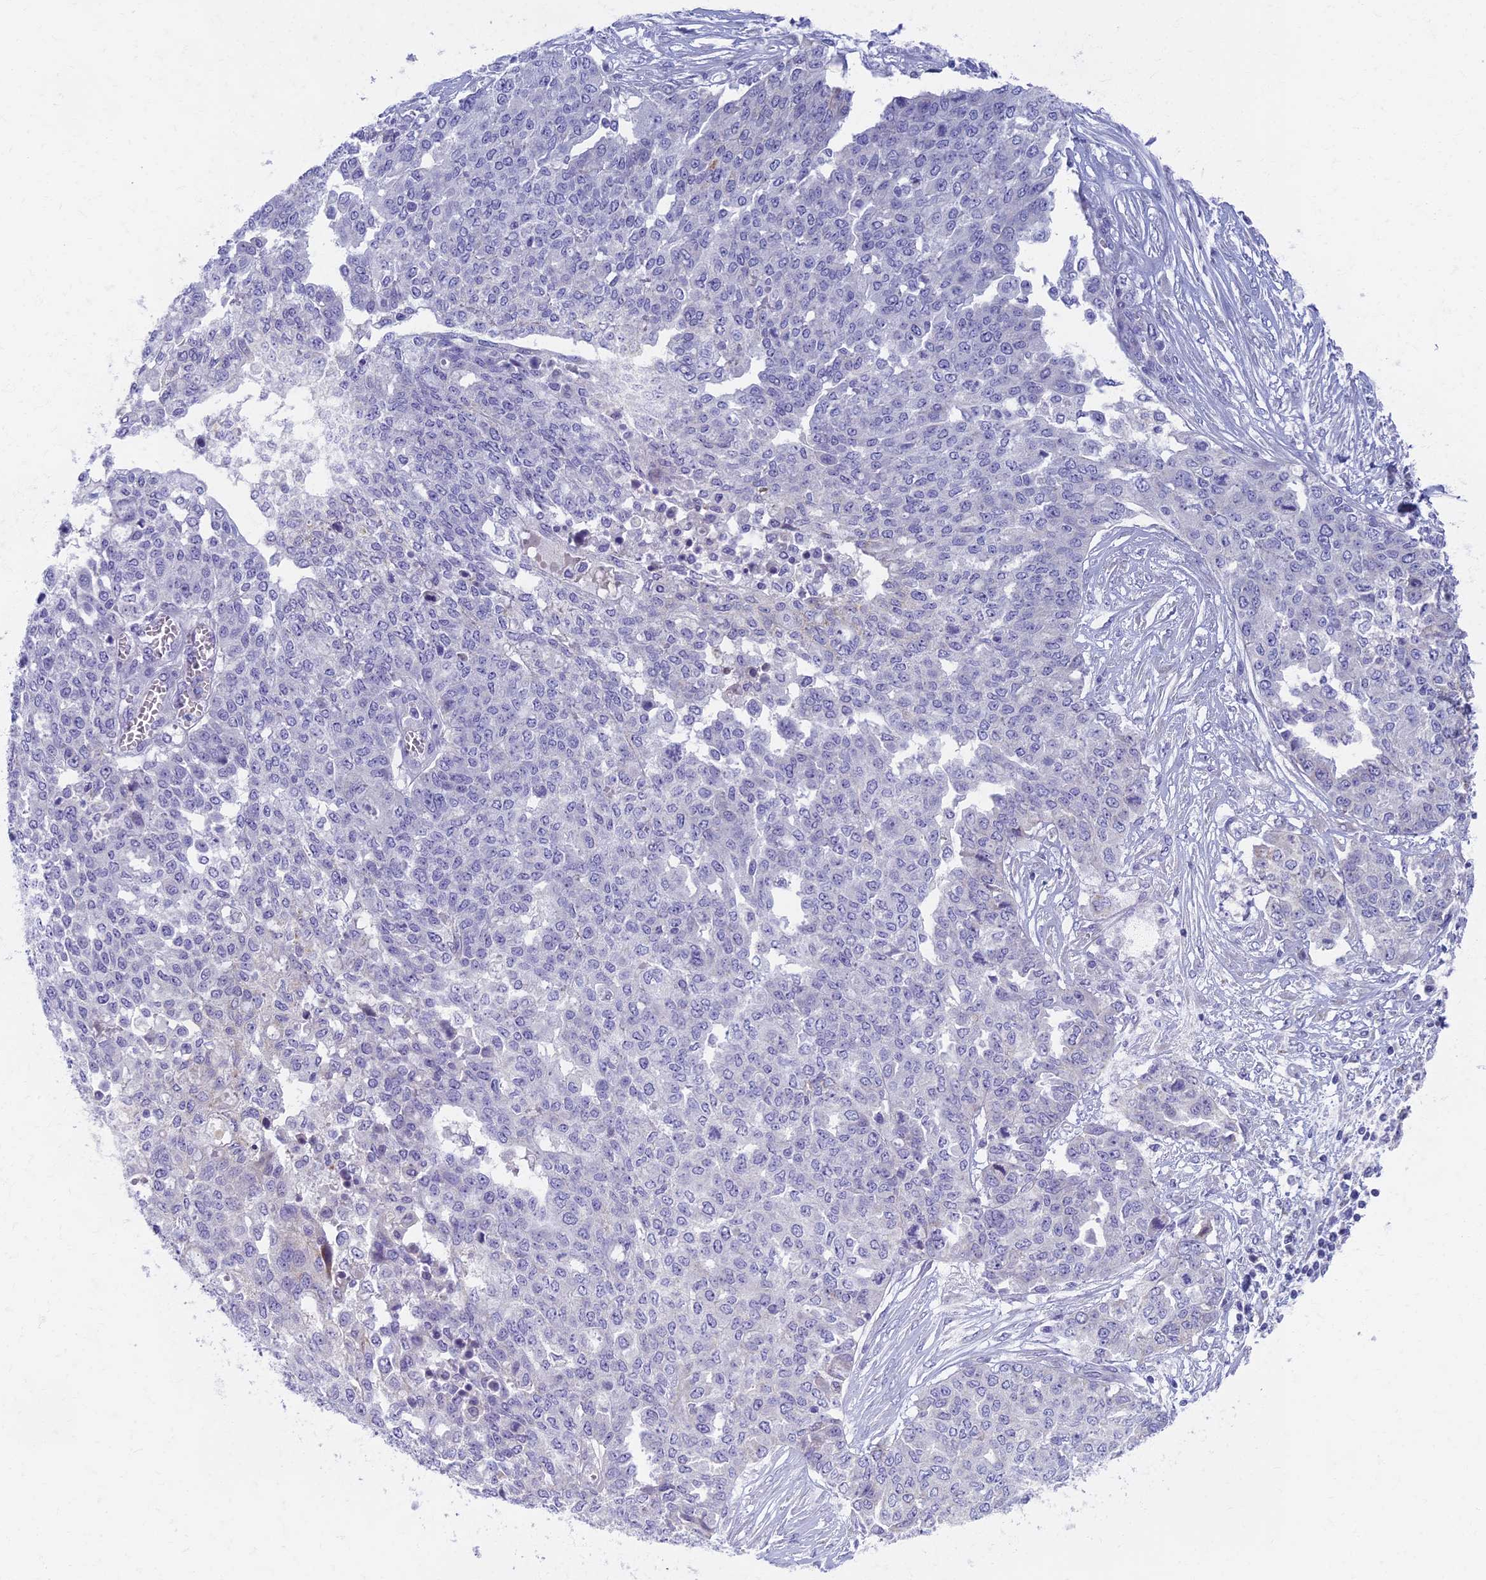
{"staining": {"intensity": "negative", "quantity": "none", "location": "none"}, "tissue": "ovarian cancer", "cell_type": "Tumor cells", "image_type": "cancer", "snomed": [{"axis": "morphology", "description": "Cystadenocarcinoma, serous, NOS"}, {"axis": "topography", "description": "Soft tissue"}, {"axis": "topography", "description": "Ovary"}], "caption": "The histopathology image demonstrates no staining of tumor cells in ovarian cancer.", "gene": "AP4E1", "patient": {"sex": "female", "age": 57}}